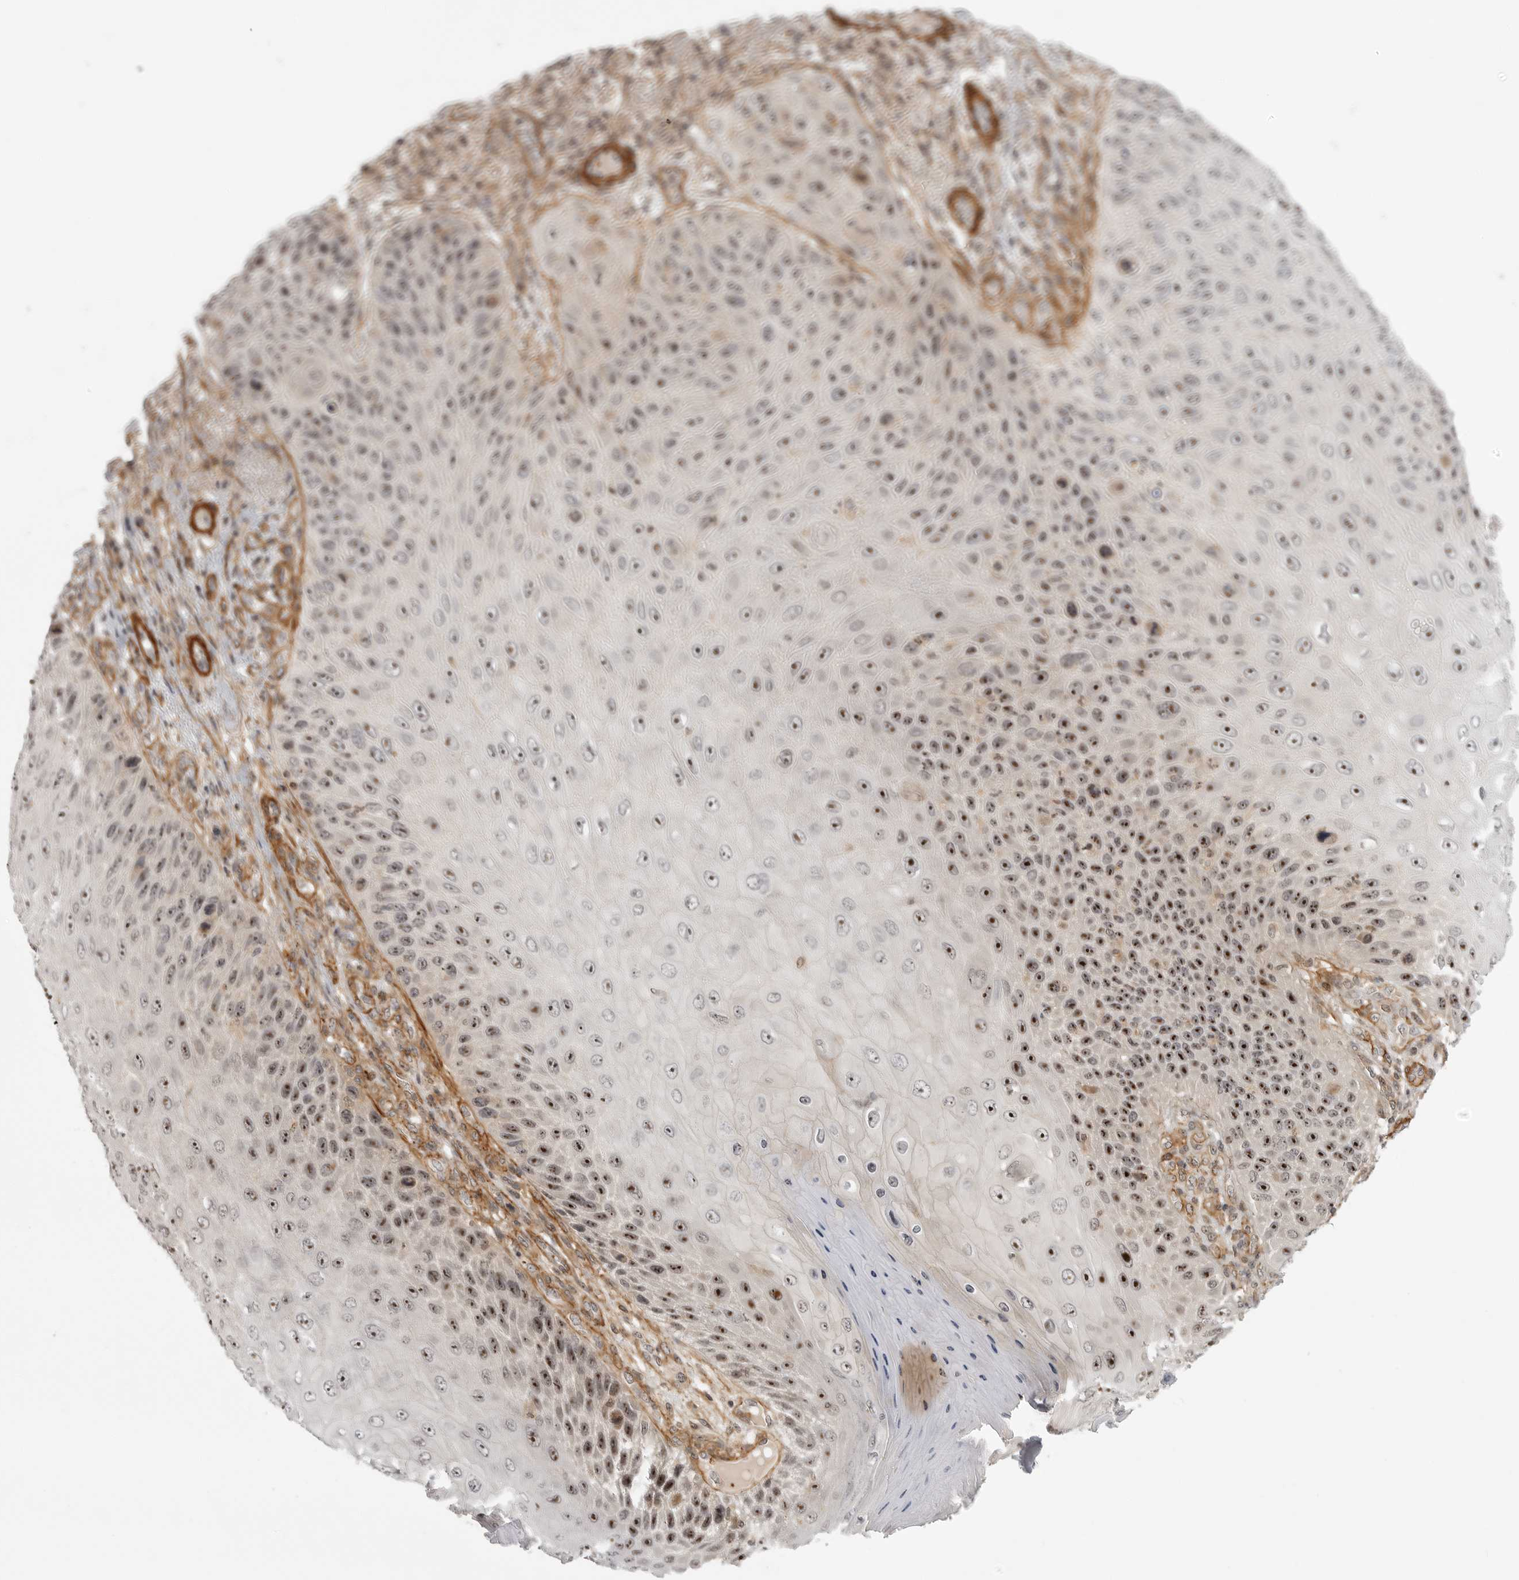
{"staining": {"intensity": "strong", "quantity": ">75%", "location": "nuclear"}, "tissue": "skin cancer", "cell_type": "Tumor cells", "image_type": "cancer", "snomed": [{"axis": "morphology", "description": "Squamous cell carcinoma, NOS"}, {"axis": "topography", "description": "Skin"}], "caption": "Protein staining of squamous cell carcinoma (skin) tissue exhibits strong nuclear expression in about >75% of tumor cells. (Stains: DAB in brown, nuclei in blue, Microscopy: brightfield microscopy at high magnification).", "gene": "TUT4", "patient": {"sex": "female", "age": 88}}